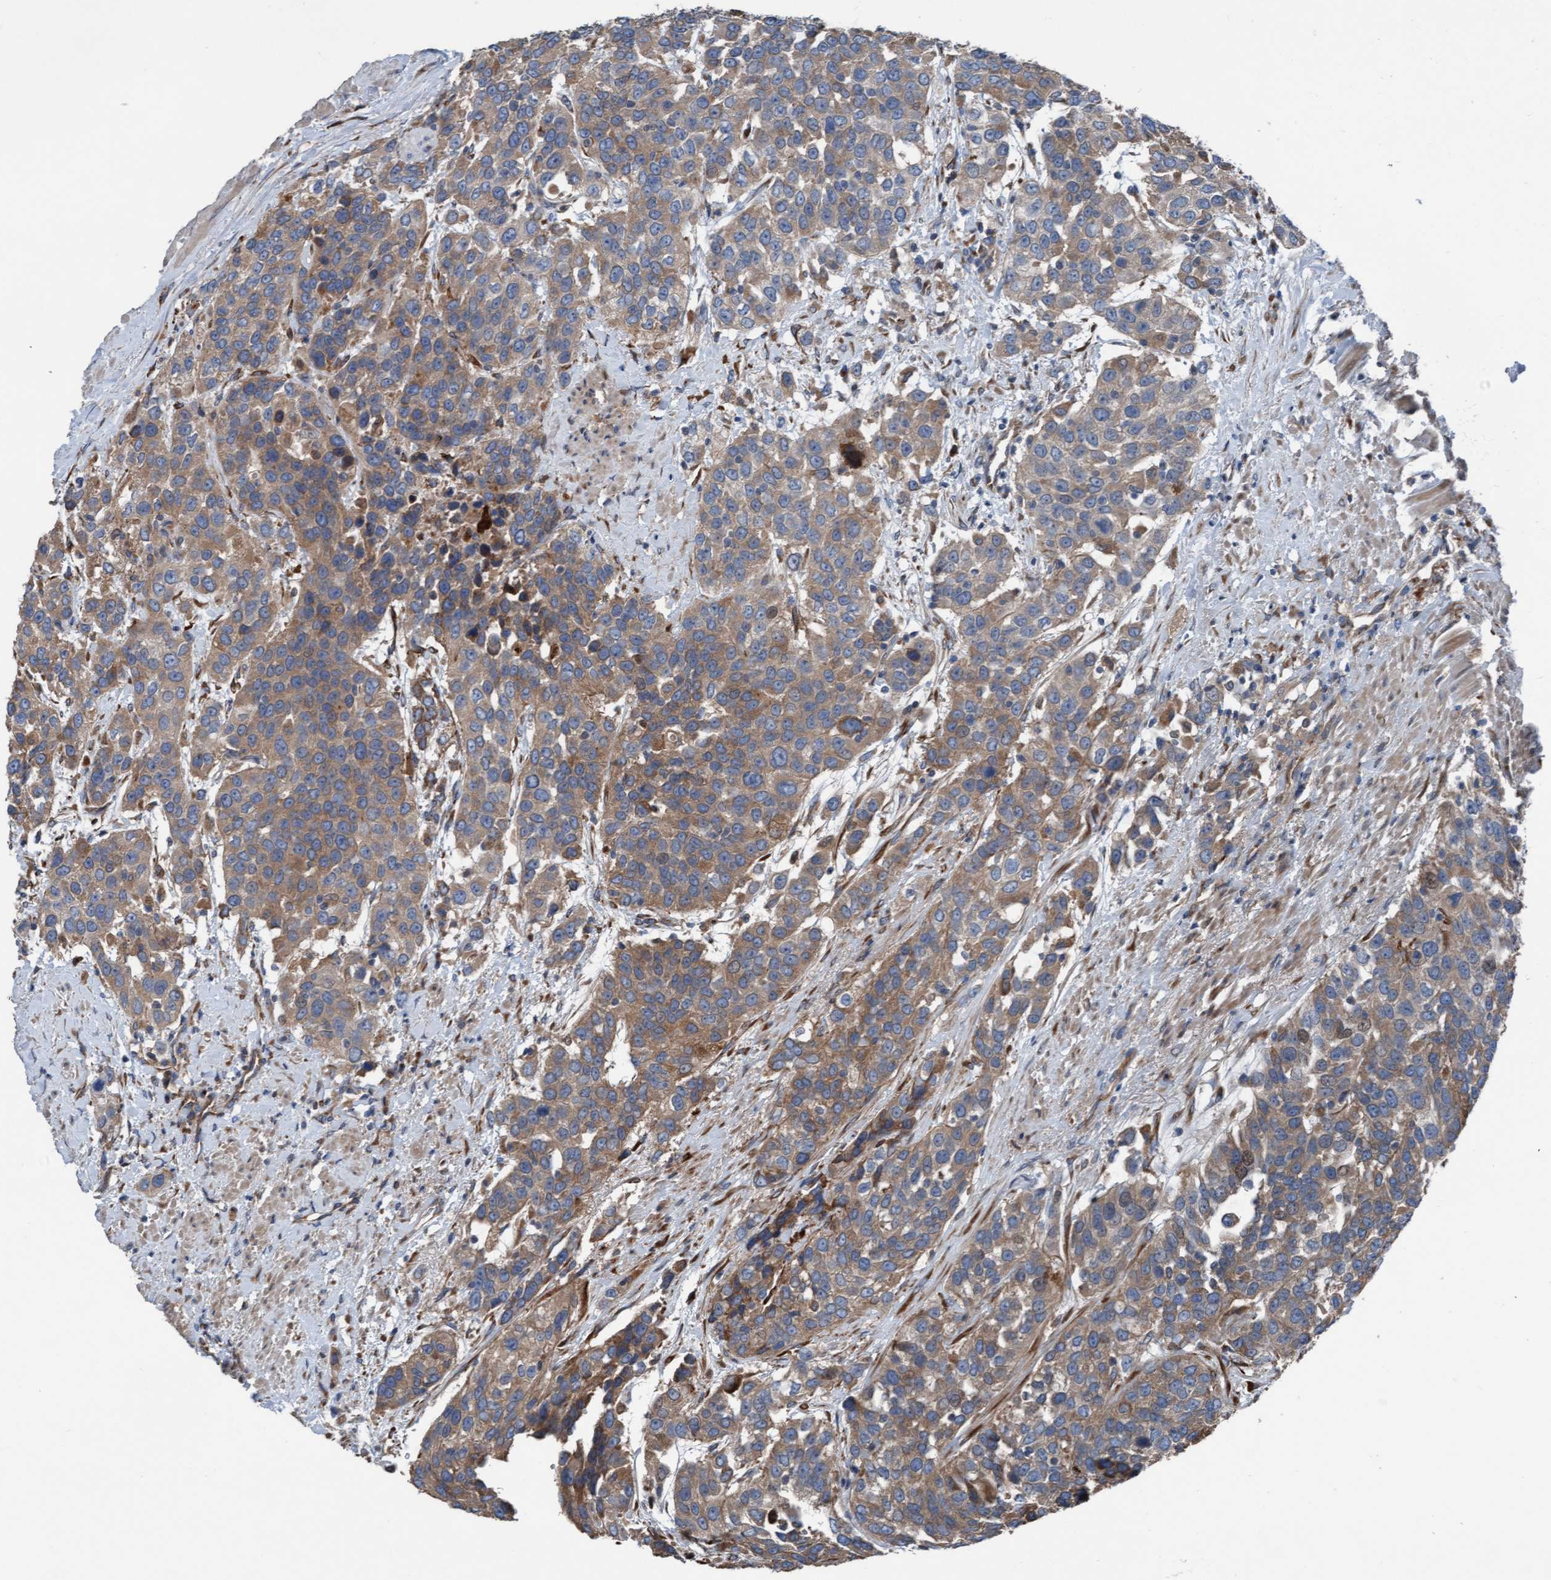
{"staining": {"intensity": "moderate", "quantity": ">75%", "location": "cytoplasmic/membranous"}, "tissue": "urothelial cancer", "cell_type": "Tumor cells", "image_type": "cancer", "snomed": [{"axis": "morphology", "description": "Urothelial carcinoma, High grade"}, {"axis": "topography", "description": "Urinary bladder"}], "caption": "Brown immunohistochemical staining in human urothelial cancer reveals moderate cytoplasmic/membranous staining in approximately >75% of tumor cells.", "gene": "KLHL26", "patient": {"sex": "female", "age": 80}}